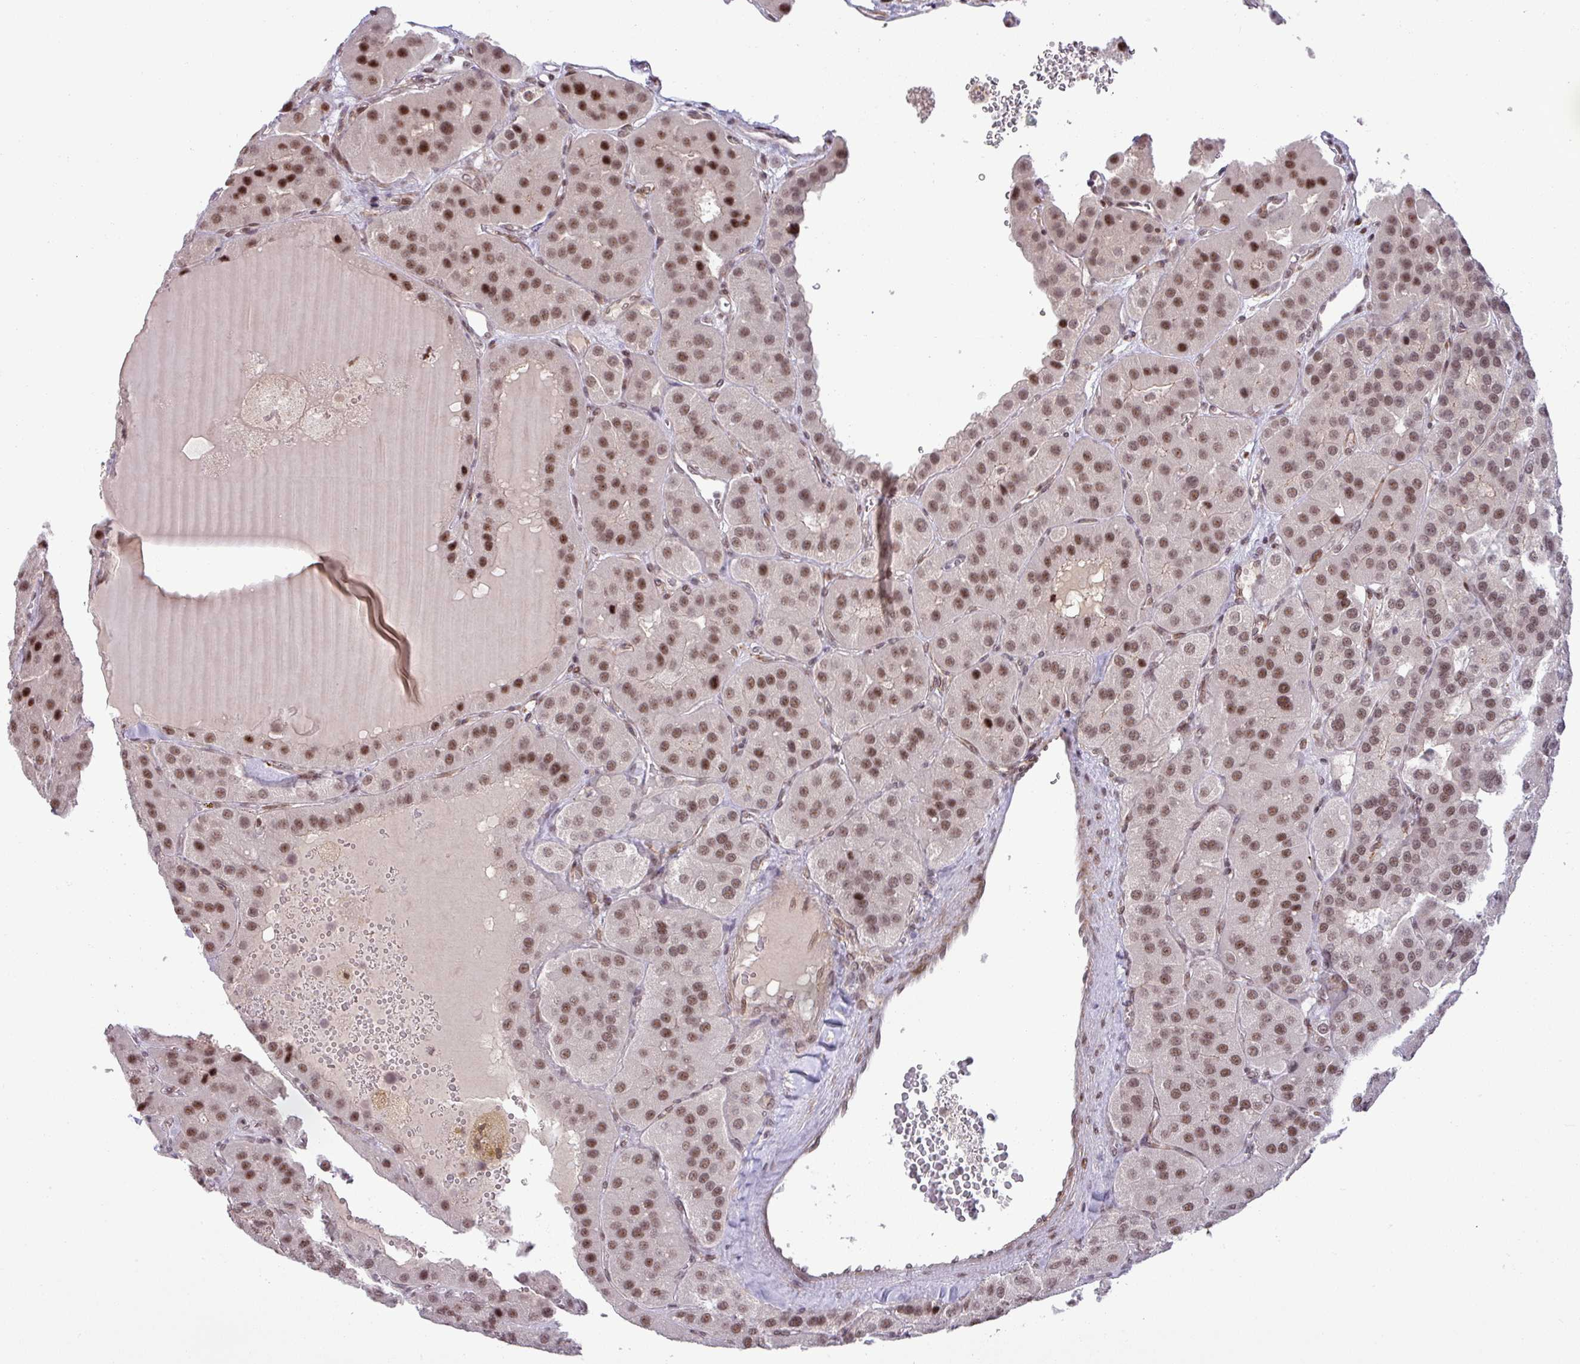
{"staining": {"intensity": "moderate", "quantity": ">75%", "location": "nuclear"}, "tissue": "parathyroid gland", "cell_type": "Glandular cells", "image_type": "normal", "snomed": [{"axis": "morphology", "description": "Normal tissue, NOS"}, {"axis": "morphology", "description": "Adenoma, NOS"}, {"axis": "topography", "description": "Parathyroid gland"}], "caption": "A brown stain highlights moderate nuclear positivity of a protein in glandular cells of unremarkable human parathyroid gland. Using DAB (3,3'-diaminobenzidine) (brown) and hematoxylin (blue) stains, captured at high magnification using brightfield microscopy.", "gene": "PTPN20", "patient": {"sex": "female", "age": 86}}